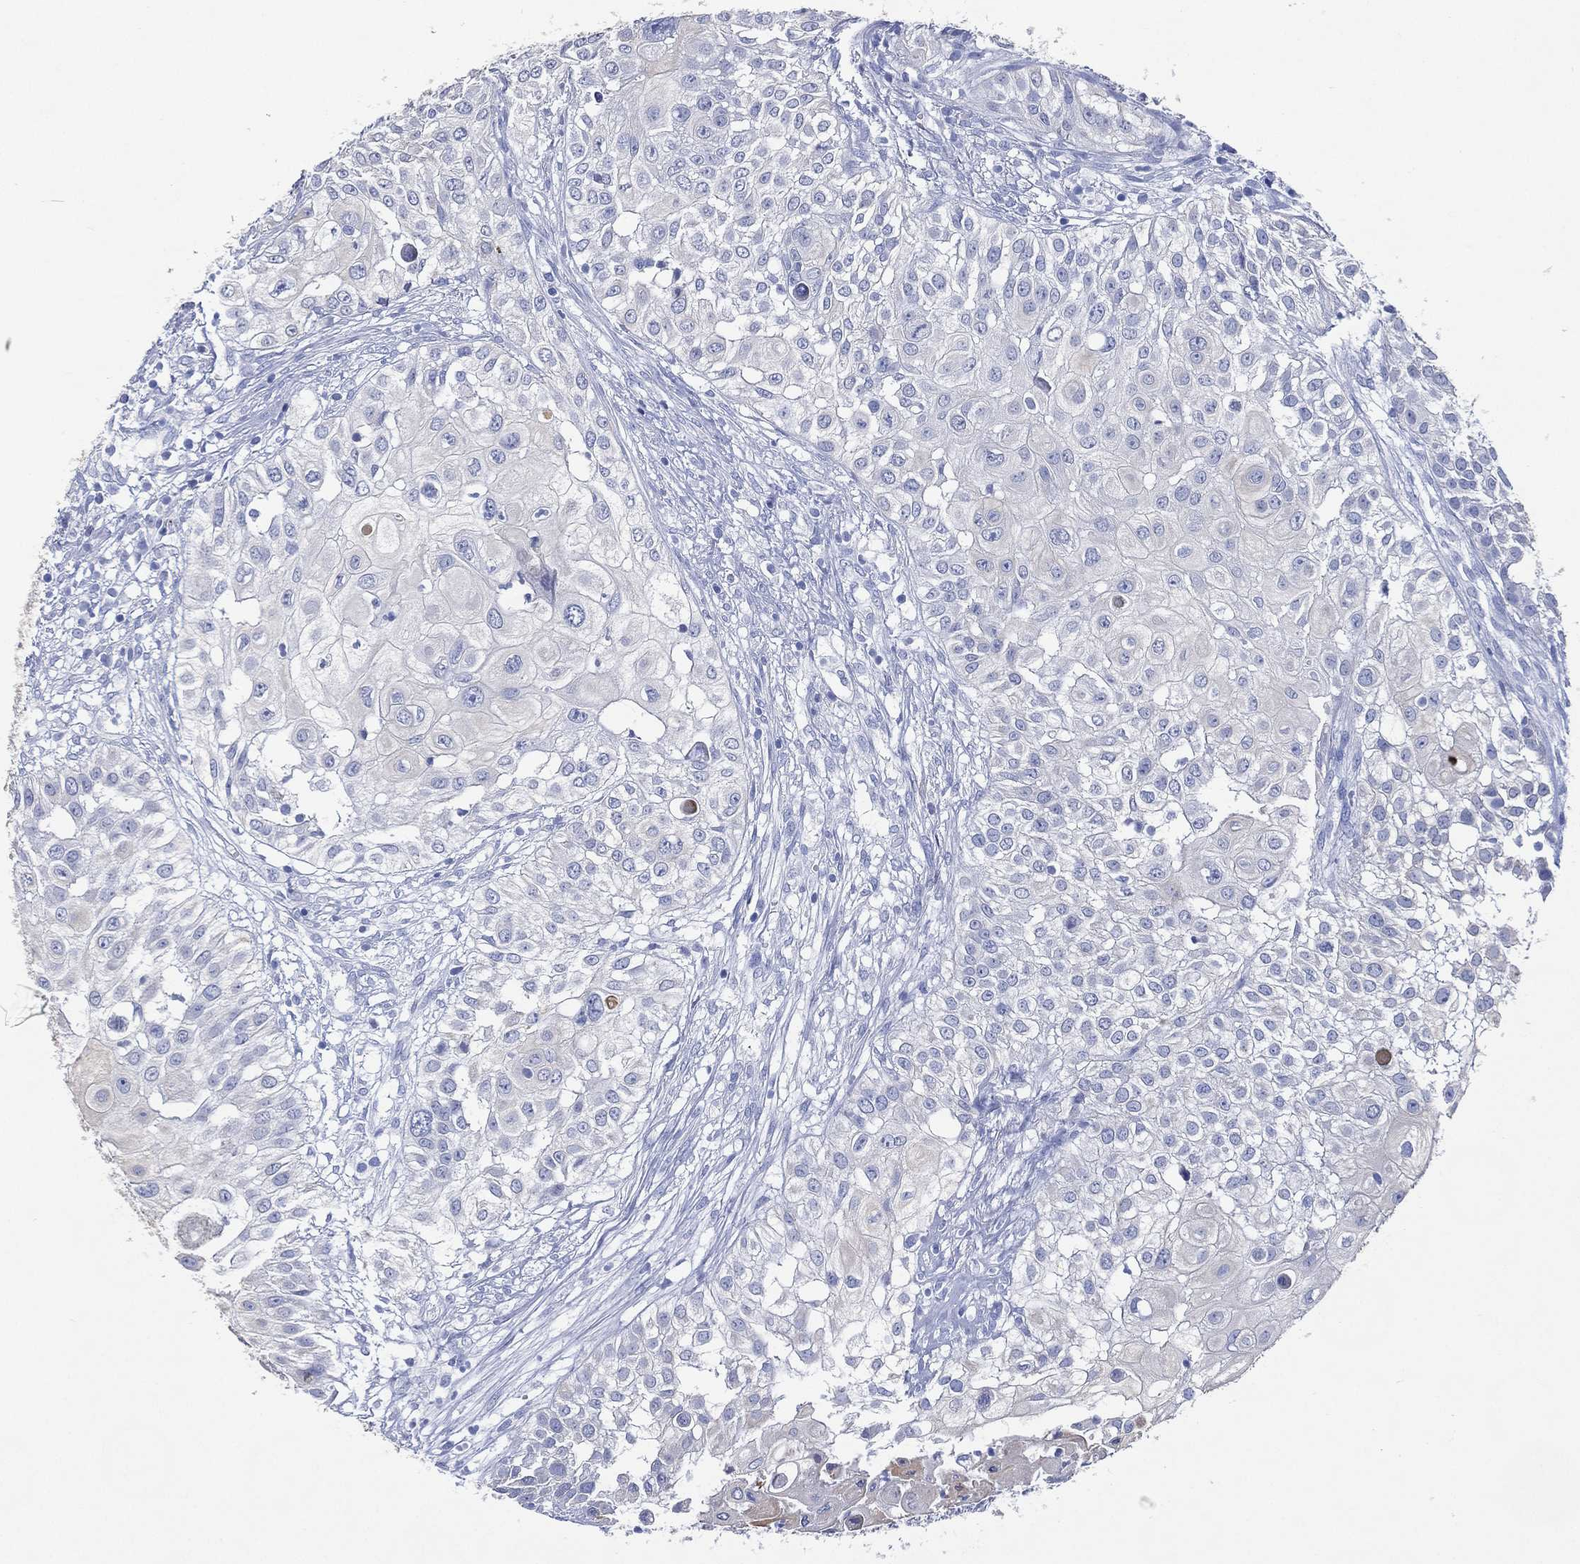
{"staining": {"intensity": "negative", "quantity": "none", "location": "none"}, "tissue": "urothelial cancer", "cell_type": "Tumor cells", "image_type": "cancer", "snomed": [{"axis": "morphology", "description": "Urothelial carcinoma, High grade"}, {"axis": "topography", "description": "Urinary bladder"}], "caption": "IHC image of neoplastic tissue: human urothelial cancer stained with DAB (3,3'-diaminobenzidine) demonstrates no significant protein positivity in tumor cells.", "gene": "FMO1", "patient": {"sex": "female", "age": 79}}